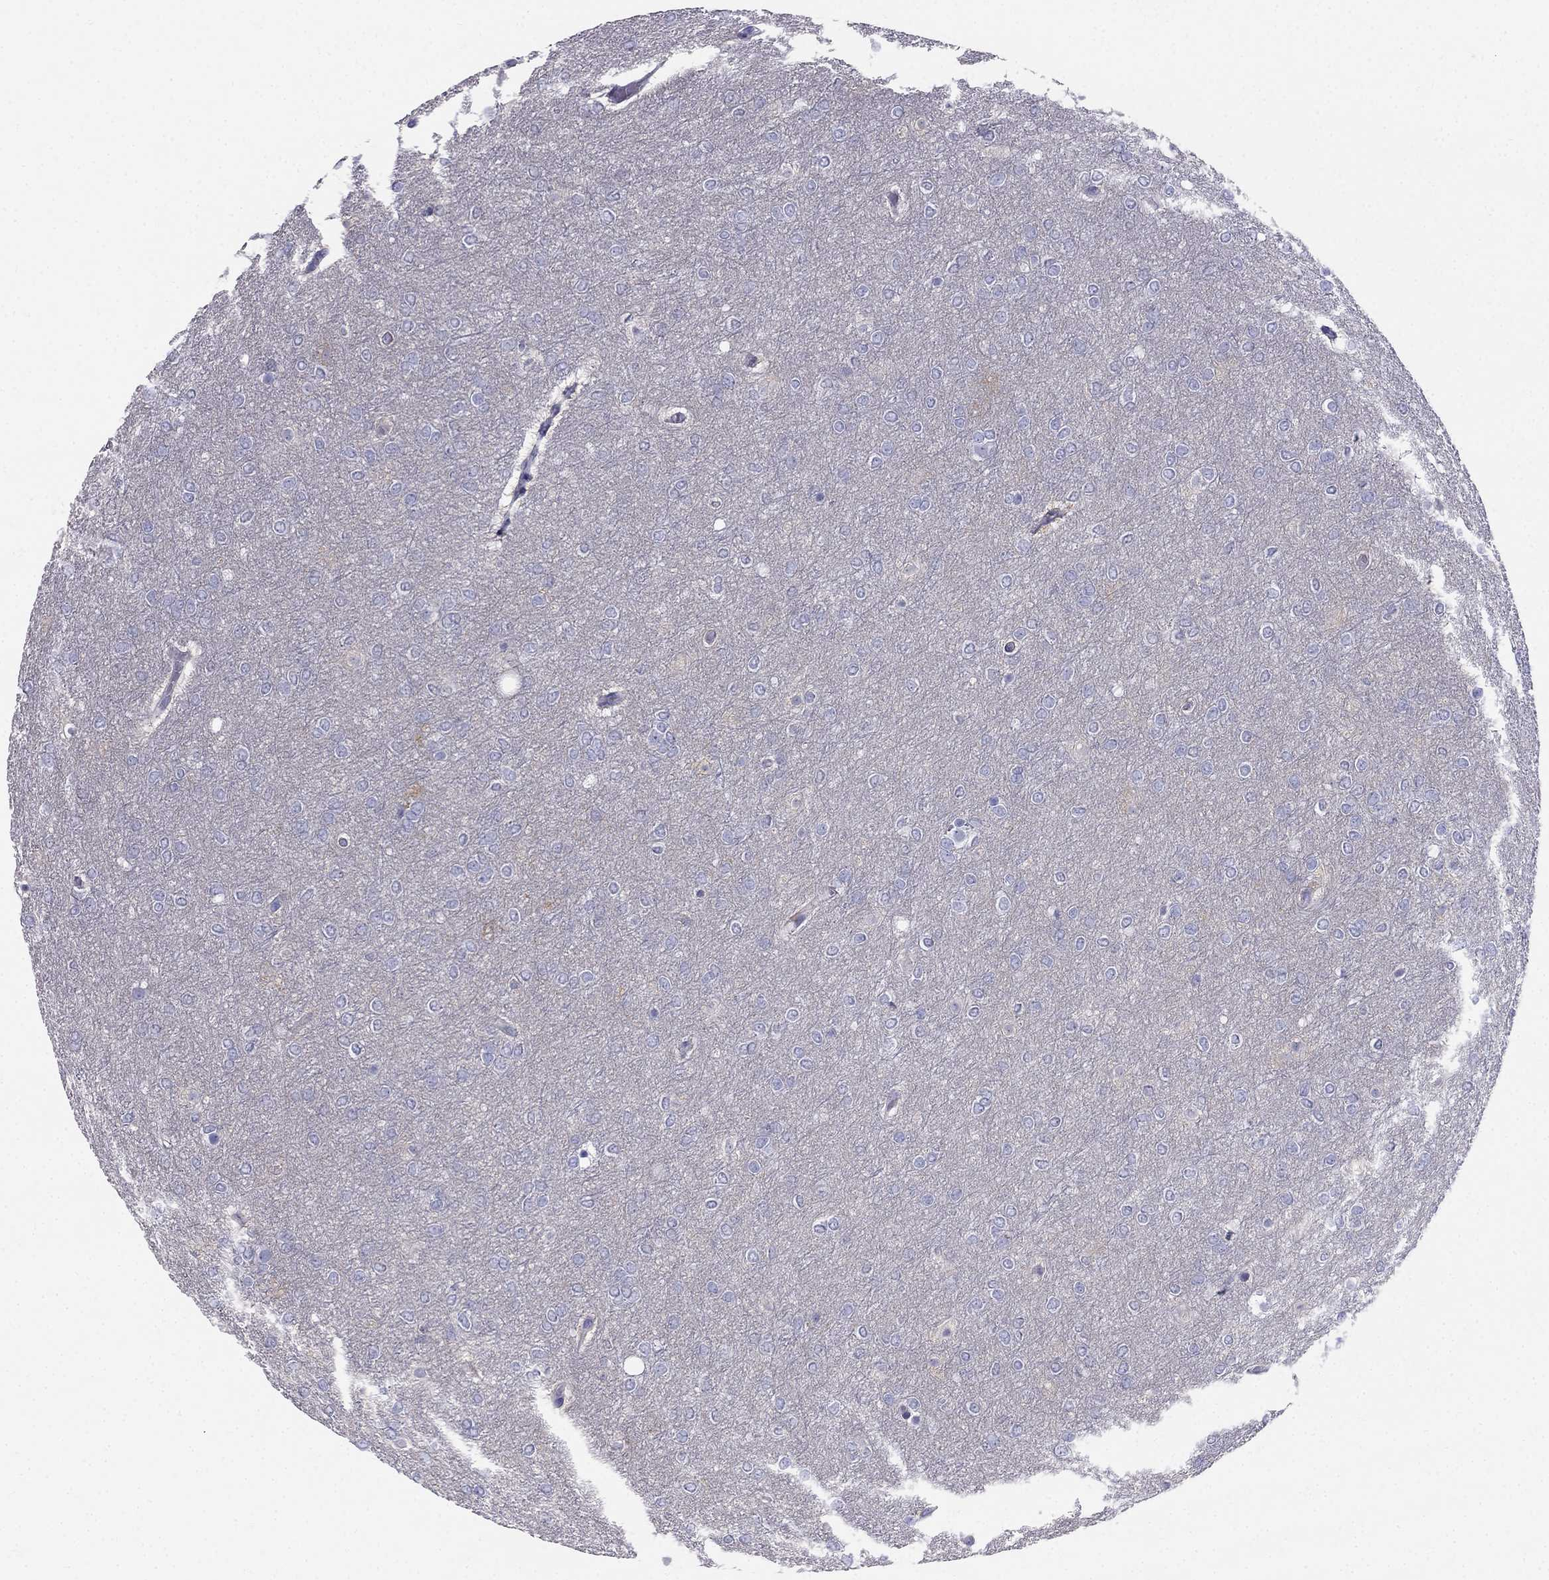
{"staining": {"intensity": "negative", "quantity": "none", "location": "none"}, "tissue": "glioma", "cell_type": "Tumor cells", "image_type": "cancer", "snomed": [{"axis": "morphology", "description": "Glioma, malignant, High grade"}, {"axis": "topography", "description": "Brain"}], "caption": "Immunohistochemistry of human malignant high-grade glioma reveals no positivity in tumor cells. (IHC, brightfield microscopy, high magnification).", "gene": "RFLNA", "patient": {"sex": "female", "age": 61}}